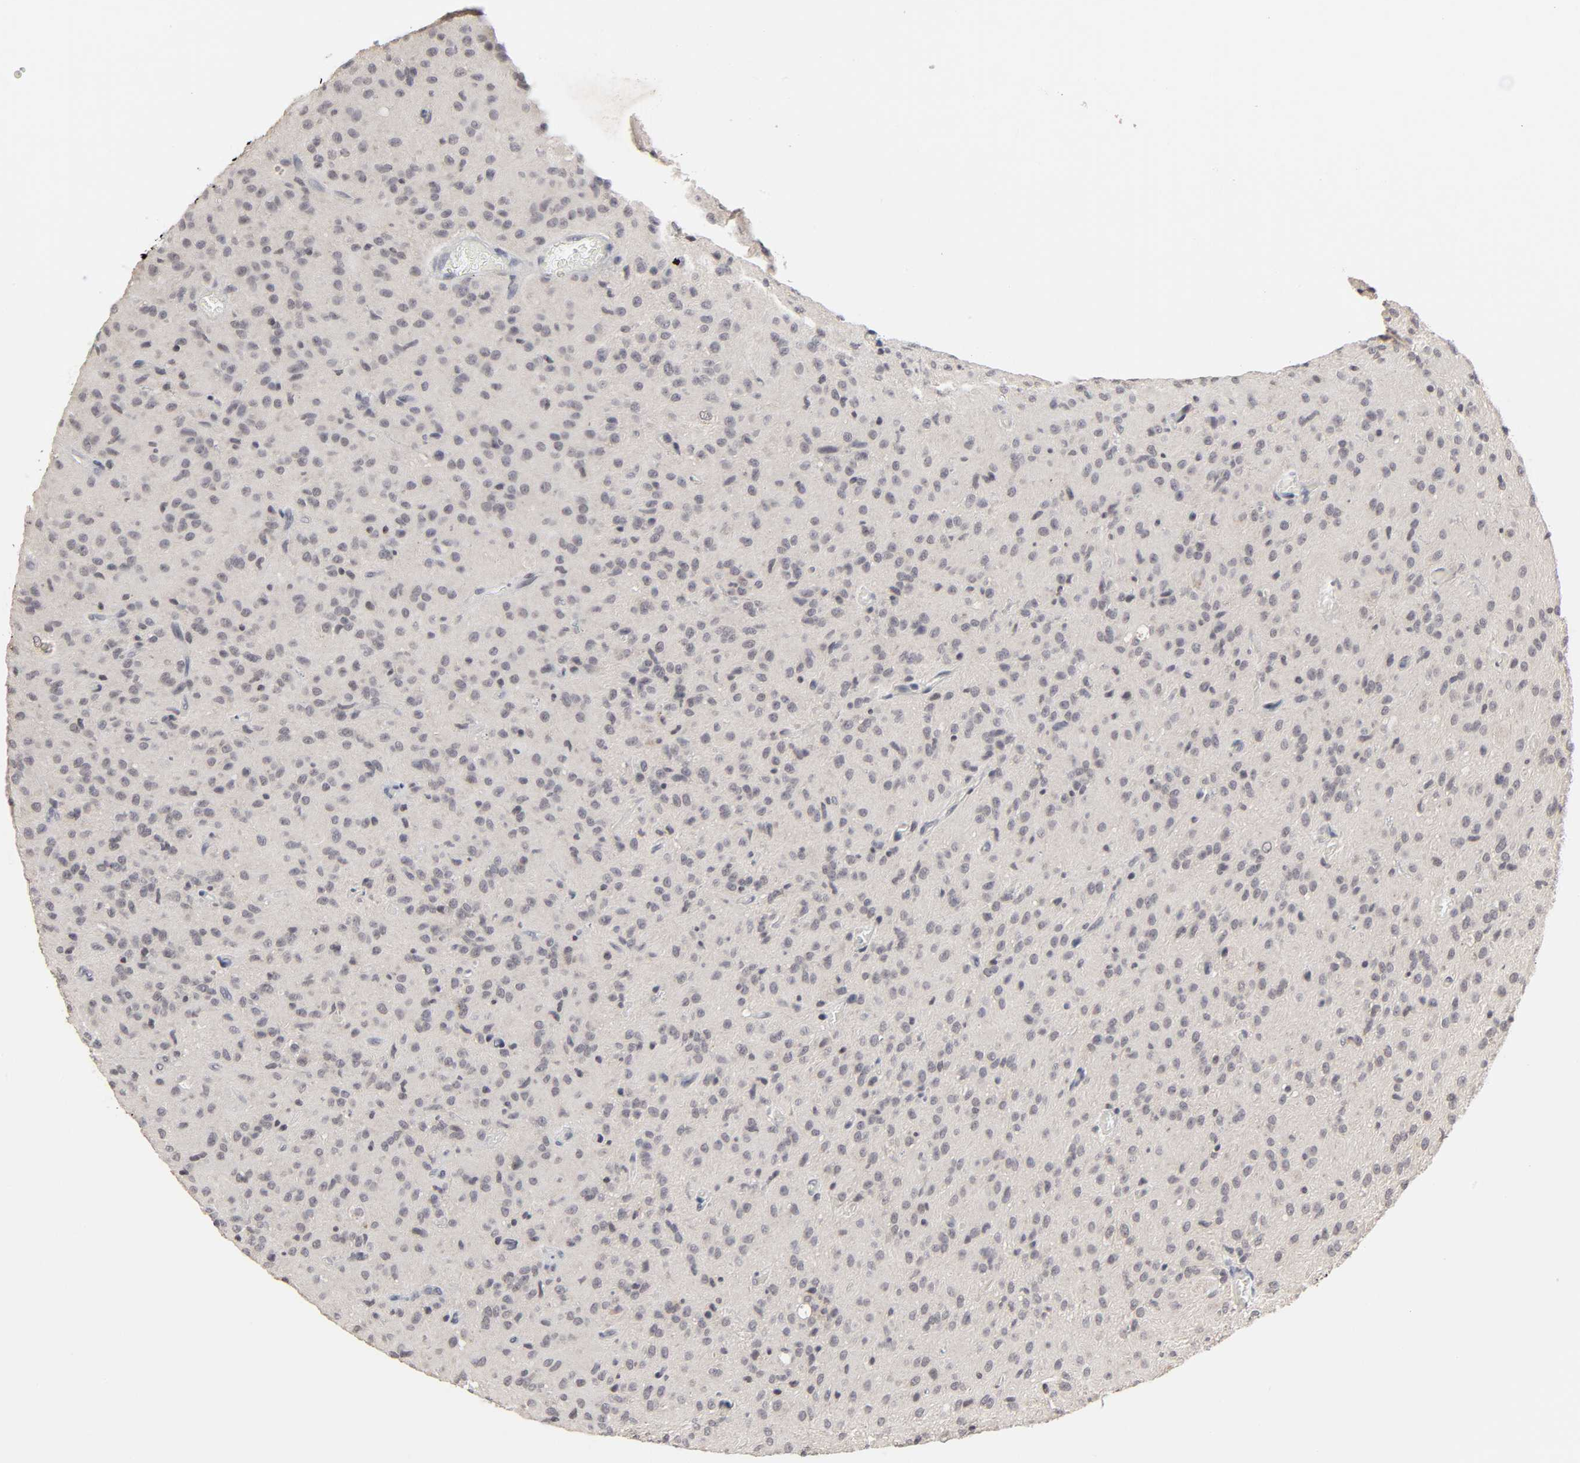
{"staining": {"intensity": "moderate", "quantity": "<25%", "location": "cytoplasmic/membranous"}, "tissue": "glioma", "cell_type": "Tumor cells", "image_type": "cancer", "snomed": [{"axis": "morphology", "description": "Glioma, malignant, High grade"}, {"axis": "topography", "description": "Brain"}], "caption": "Immunohistochemistry (IHC) staining of malignant glioma (high-grade), which demonstrates low levels of moderate cytoplasmic/membranous staining in approximately <25% of tumor cells indicating moderate cytoplasmic/membranous protein positivity. The staining was performed using DAB (3,3'-diaminobenzidine) (brown) for protein detection and nuclei were counterstained in hematoxylin (blue).", "gene": "AUH", "patient": {"sex": "female", "age": 59}}